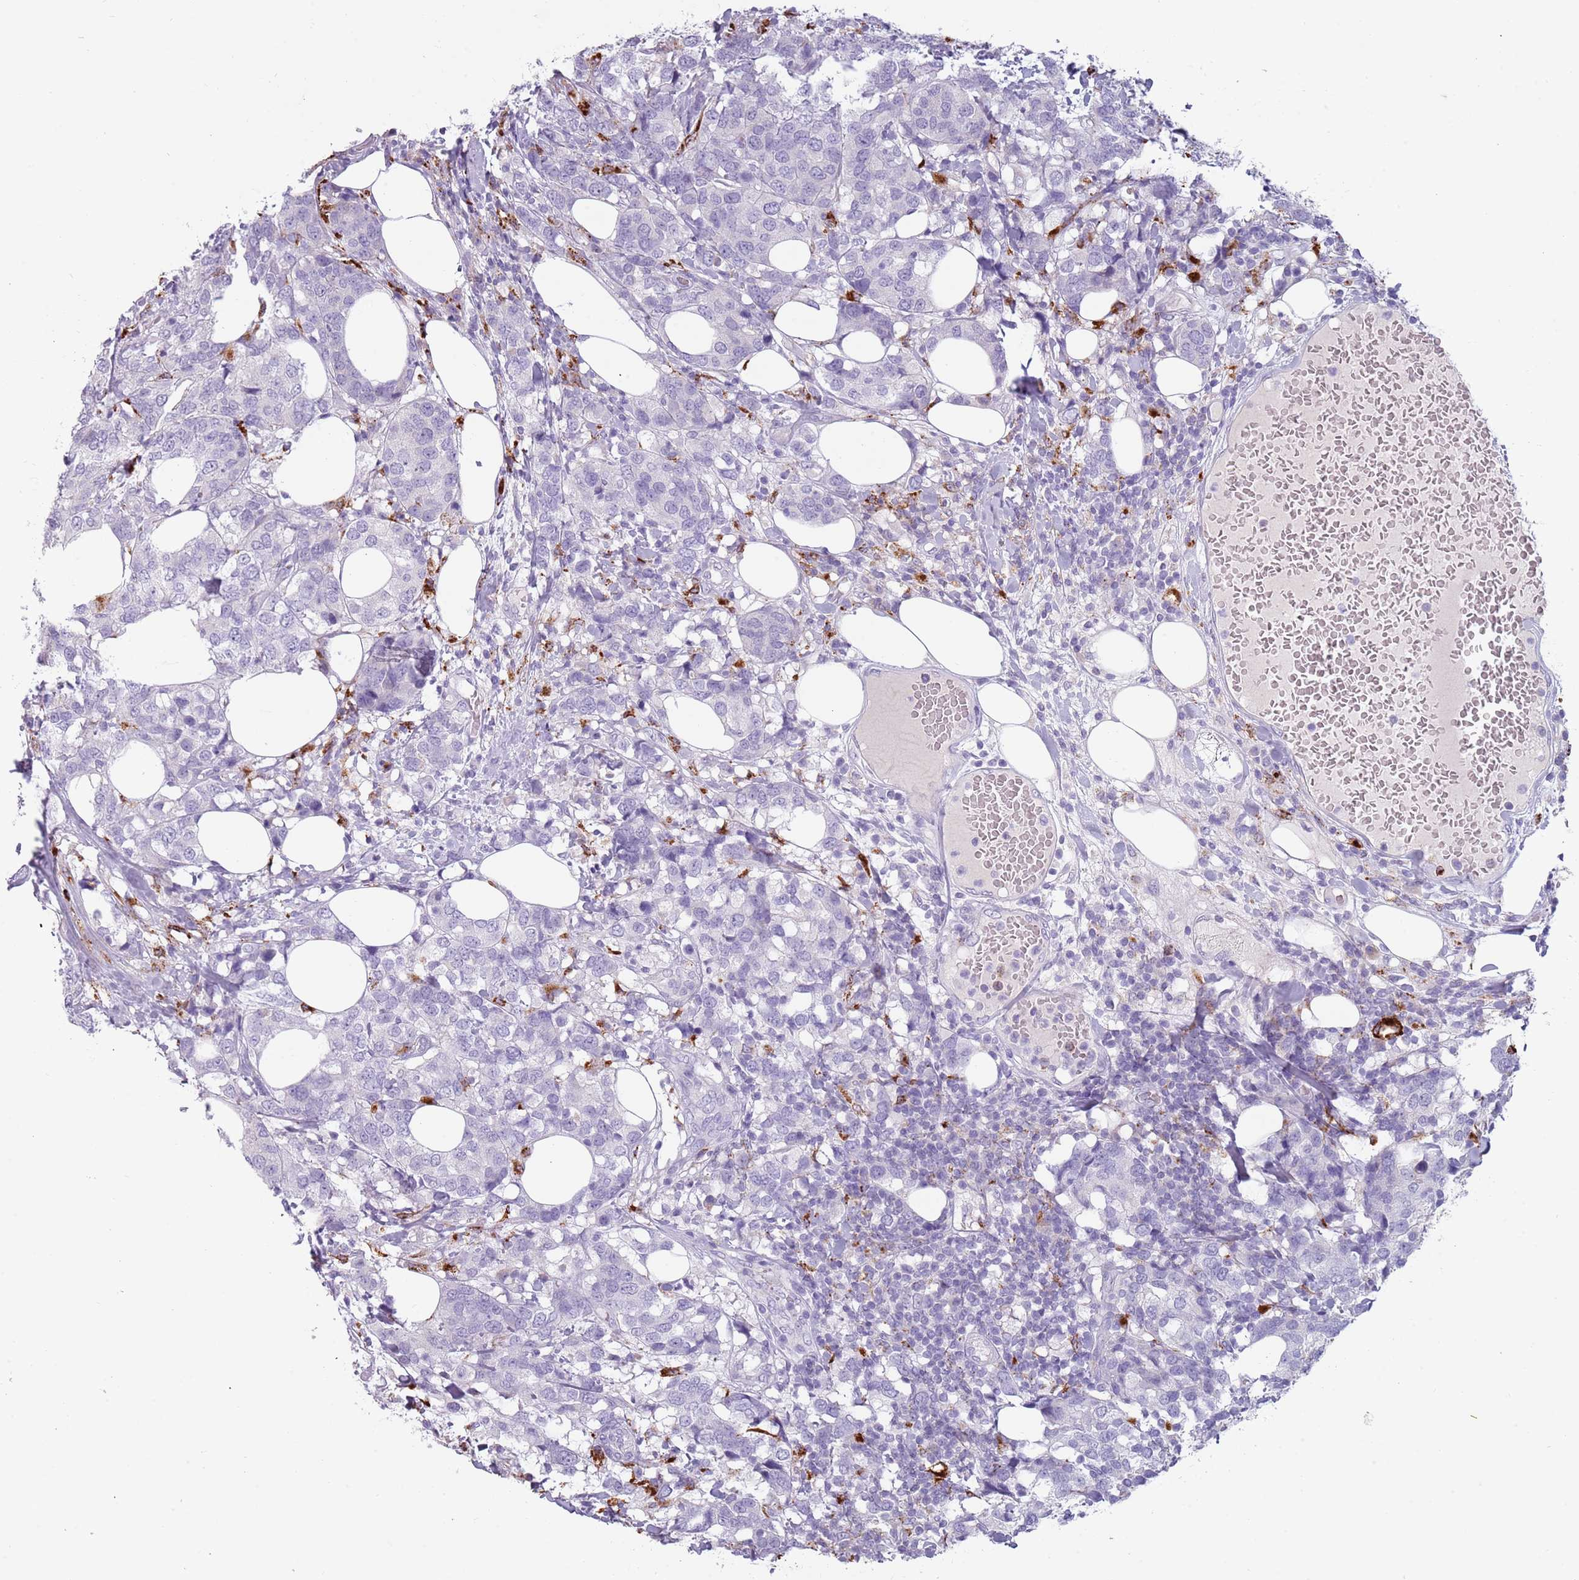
{"staining": {"intensity": "negative", "quantity": "none", "location": "none"}, "tissue": "breast cancer", "cell_type": "Tumor cells", "image_type": "cancer", "snomed": [{"axis": "morphology", "description": "Lobular carcinoma"}, {"axis": "topography", "description": "Breast"}], "caption": "Micrograph shows no protein staining in tumor cells of breast lobular carcinoma tissue.", "gene": "NWD2", "patient": {"sex": "female", "age": 59}}